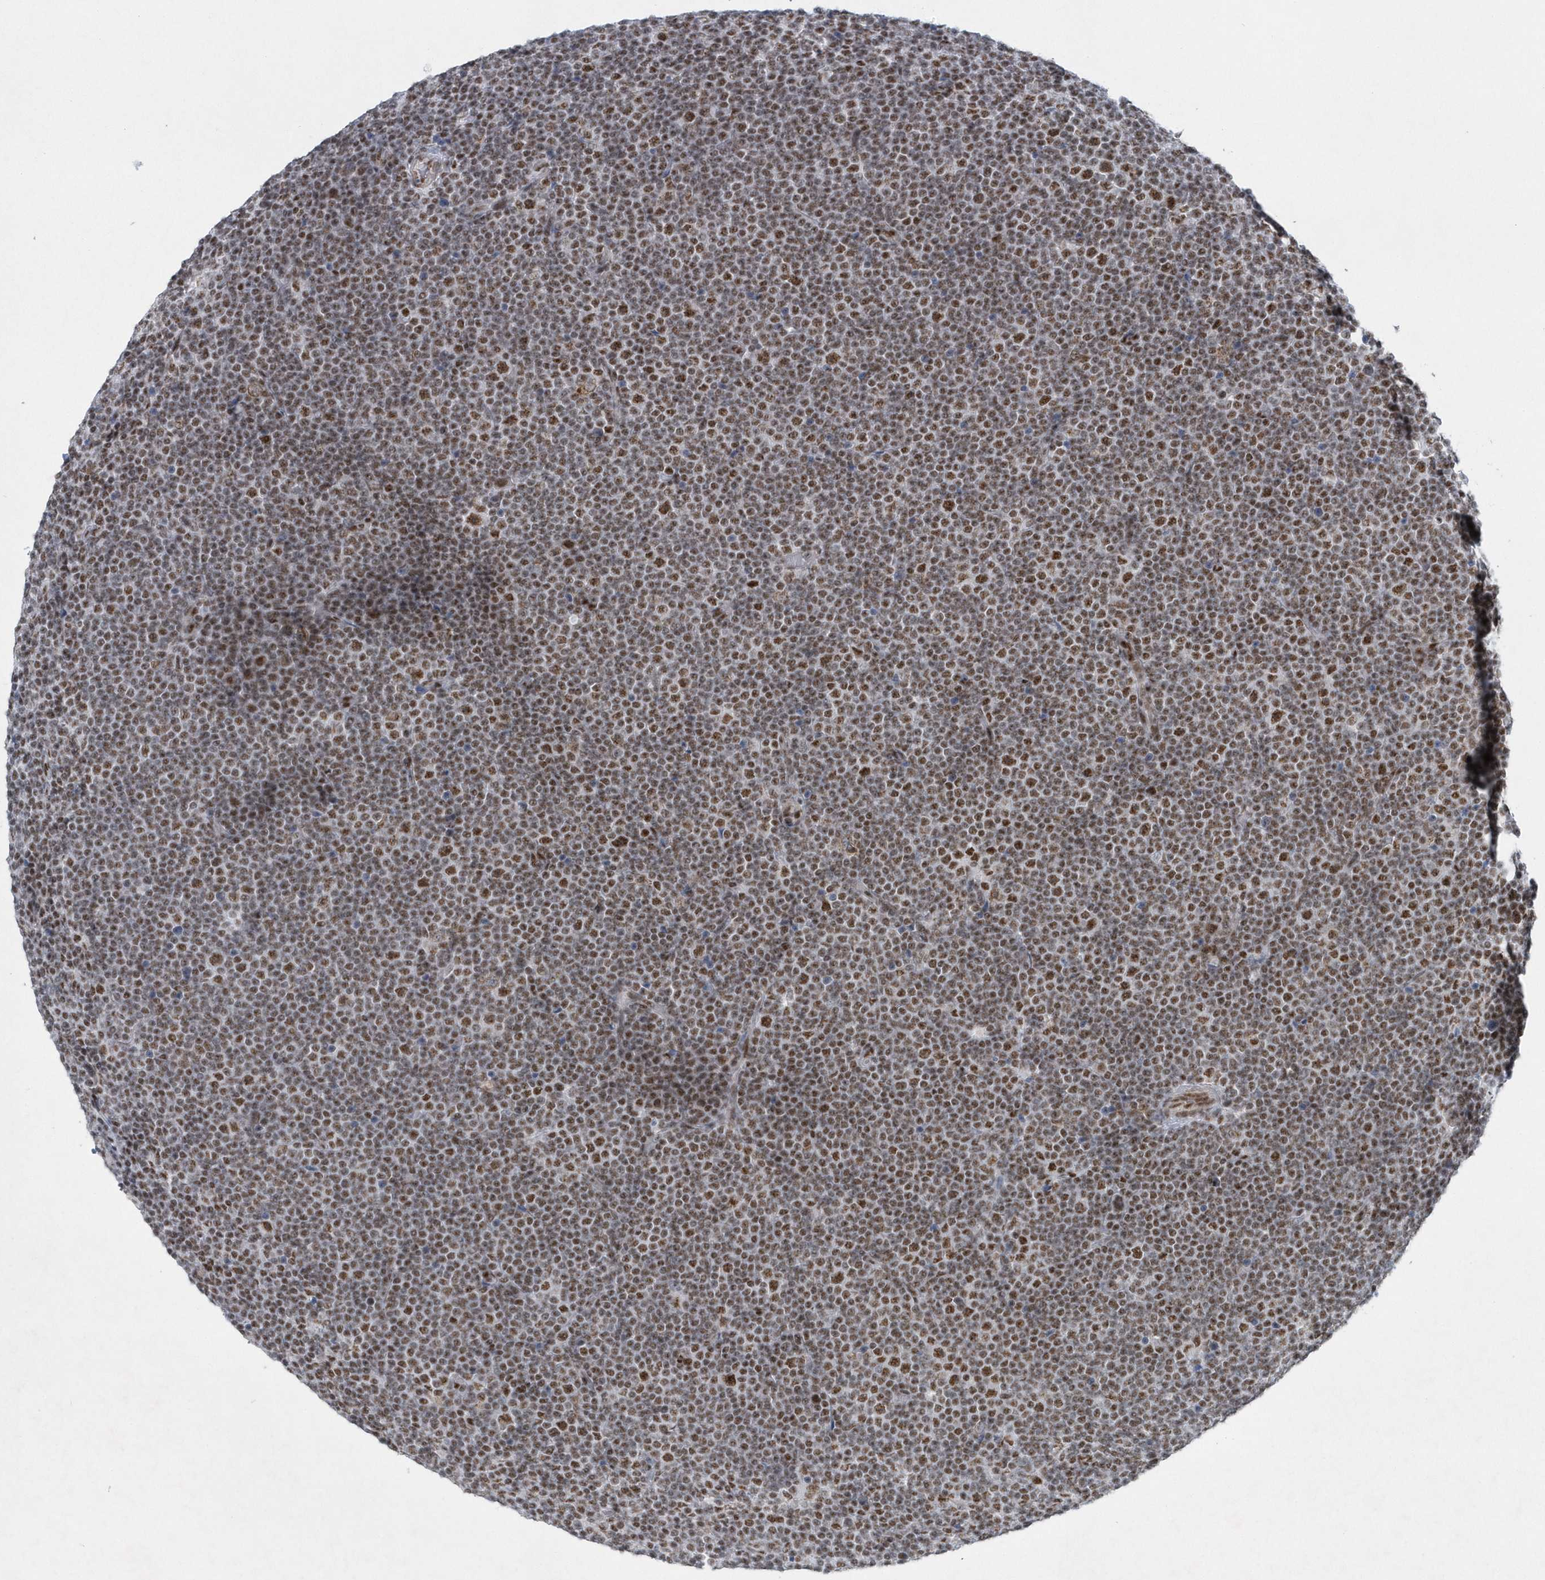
{"staining": {"intensity": "moderate", "quantity": ">75%", "location": "nuclear"}, "tissue": "lymphoma", "cell_type": "Tumor cells", "image_type": "cancer", "snomed": [{"axis": "morphology", "description": "Malignant lymphoma, non-Hodgkin's type, Low grade"}, {"axis": "topography", "description": "Lymph node"}], "caption": "Malignant lymphoma, non-Hodgkin's type (low-grade) stained with DAB immunohistochemistry (IHC) shows medium levels of moderate nuclear expression in about >75% of tumor cells.", "gene": "DCLRE1A", "patient": {"sex": "female", "age": 67}}